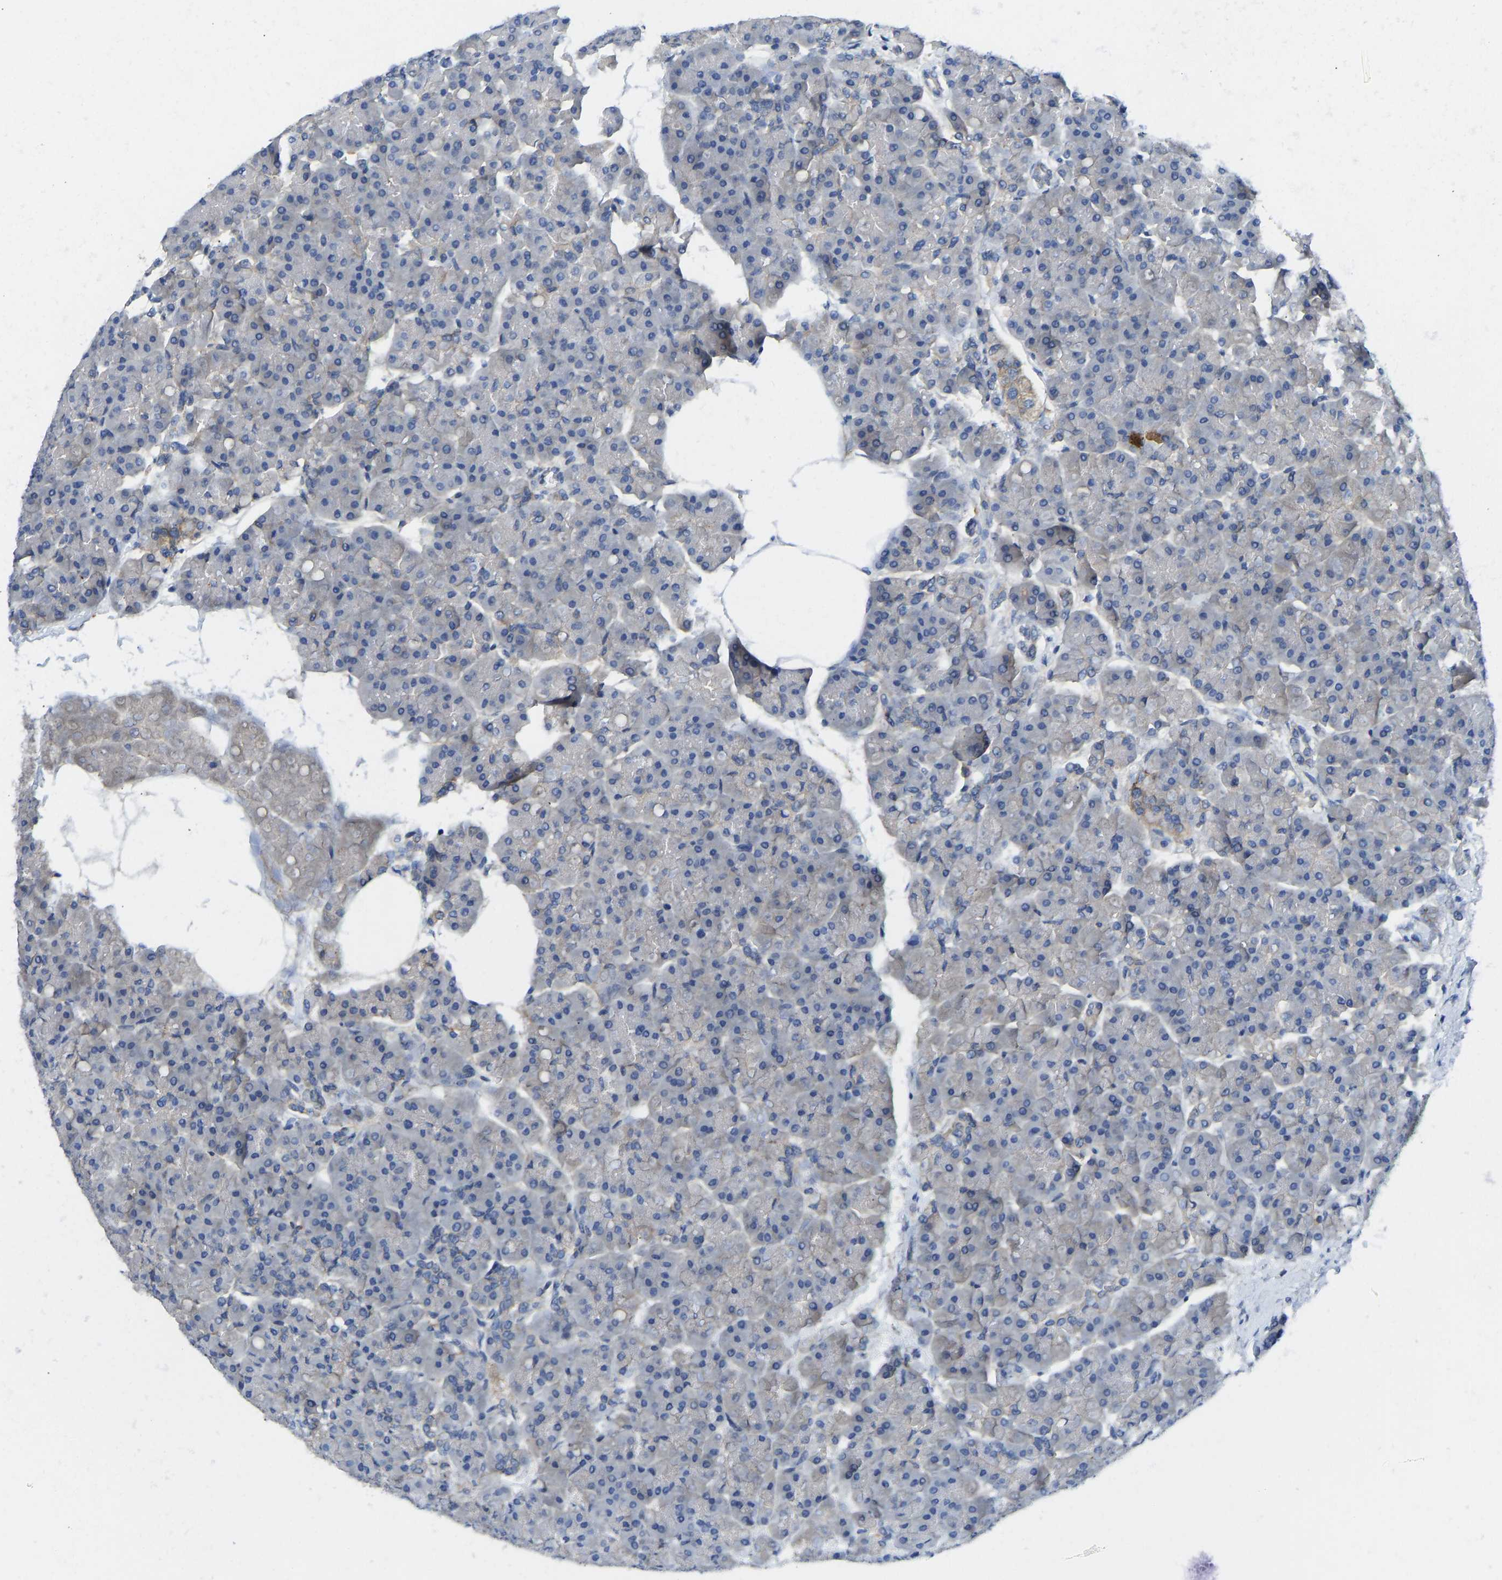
{"staining": {"intensity": "negative", "quantity": "none", "location": "none"}, "tissue": "pancreas", "cell_type": "Exocrine glandular cells", "image_type": "normal", "snomed": [{"axis": "morphology", "description": "Normal tissue, NOS"}, {"axis": "topography", "description": "Pancreas"}], "caption": "The image displays no significant positivity in exocrine glandular cells of pancreas. Nuclei are stained in blue.", "gene": "NDRG3", "patient": {"sex": "female", "age": 70}}